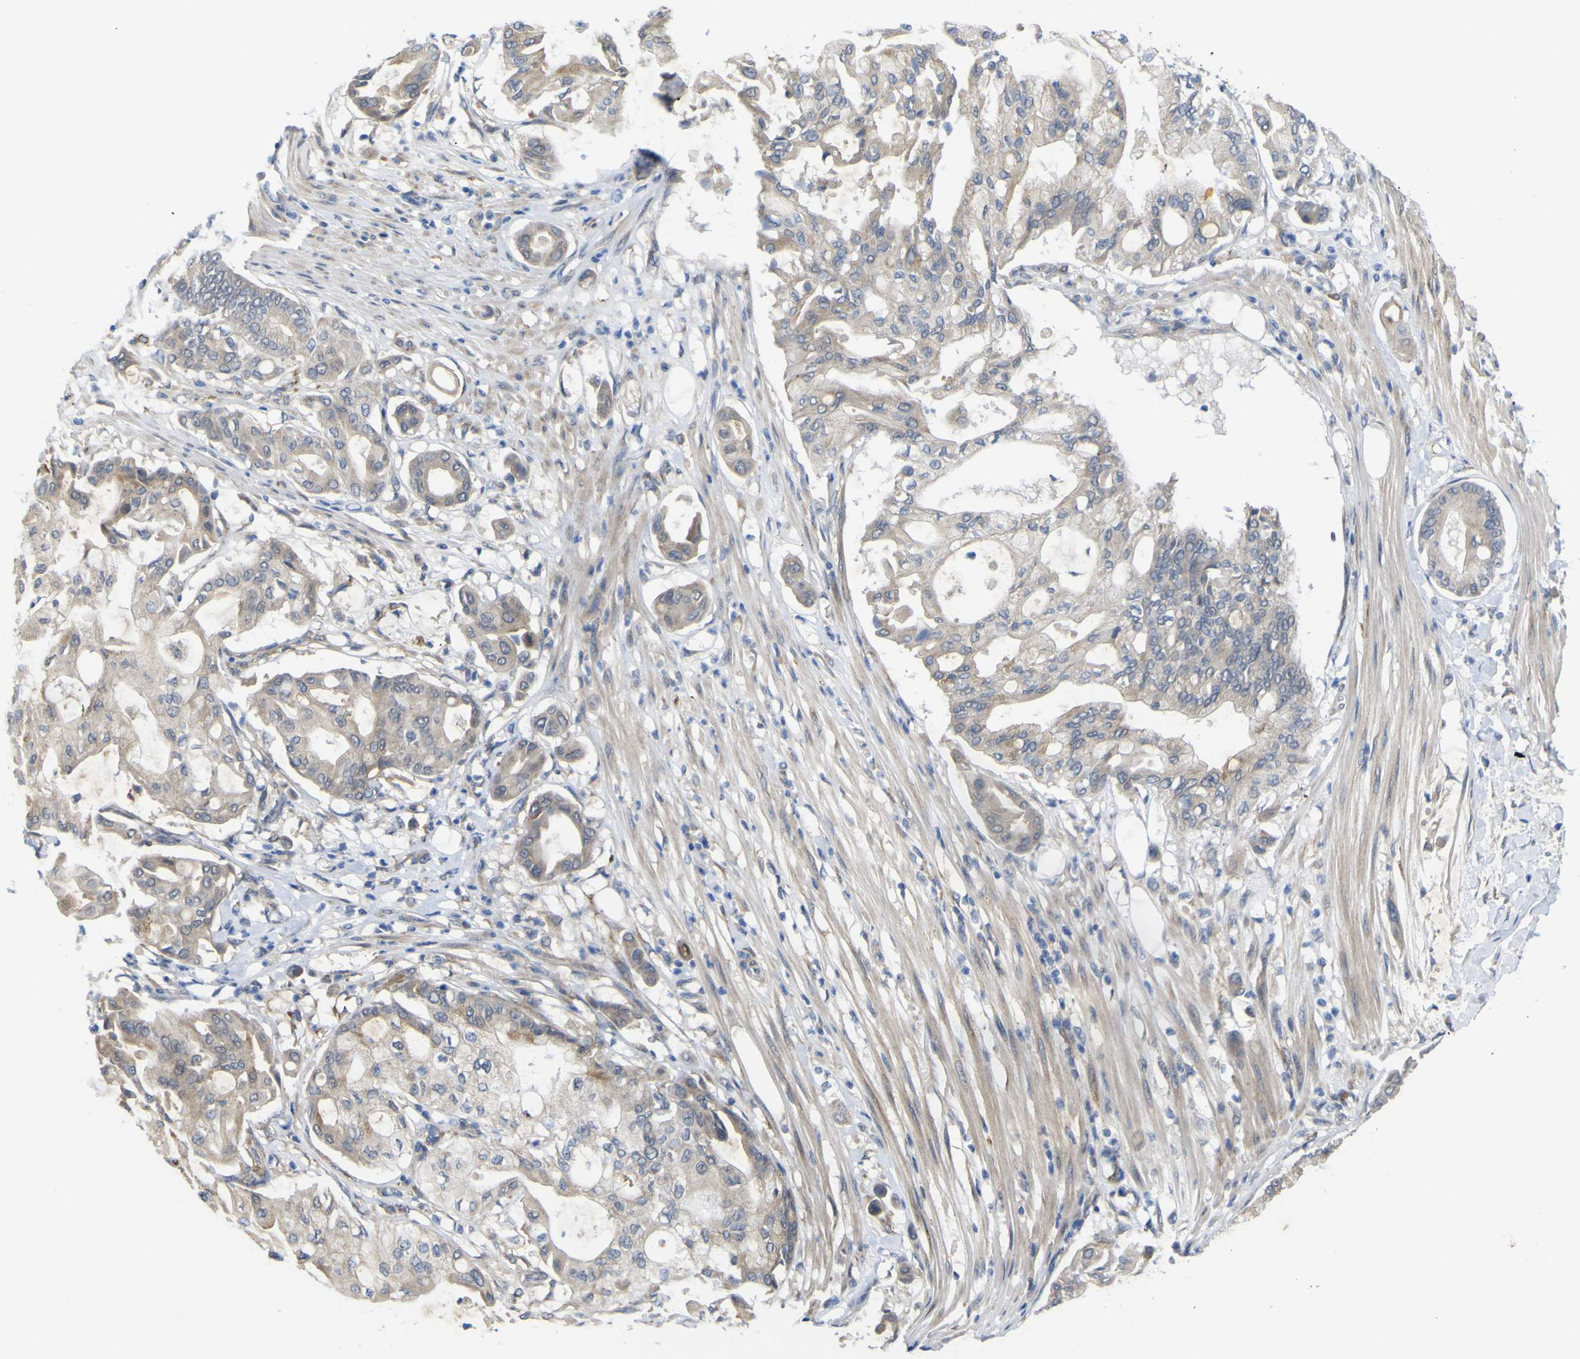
{"staining": {"intensity": "weak", "quantity": "<25%", "location": "cytoplasmic/membranous"}, "tissue": "pancreatic cancer", "cell_type": "Tumor cells", "image_type": "cancer", "snomed": [{"axis": "morphology", "description": "Adenocarcinoma, NOS"}, {"axis": "morphology", "description": "Adenocarcinoma, metastatic, NOS"}, {"axis": "topography", "description": "Lymph node"}, {"axis": "topography", "description": "Pancreas"}, {"axis": "topography", "description": "Duodenum"}], "caption": "A micrograph of human pancreatic adenocarcinoma is negative for staining in tumor cells. (DAB IHC visualized using brightfield microscopy, high magnification).", "gene": "TNFRSF11A", "patient": {"sex": "female", "age": 64}}